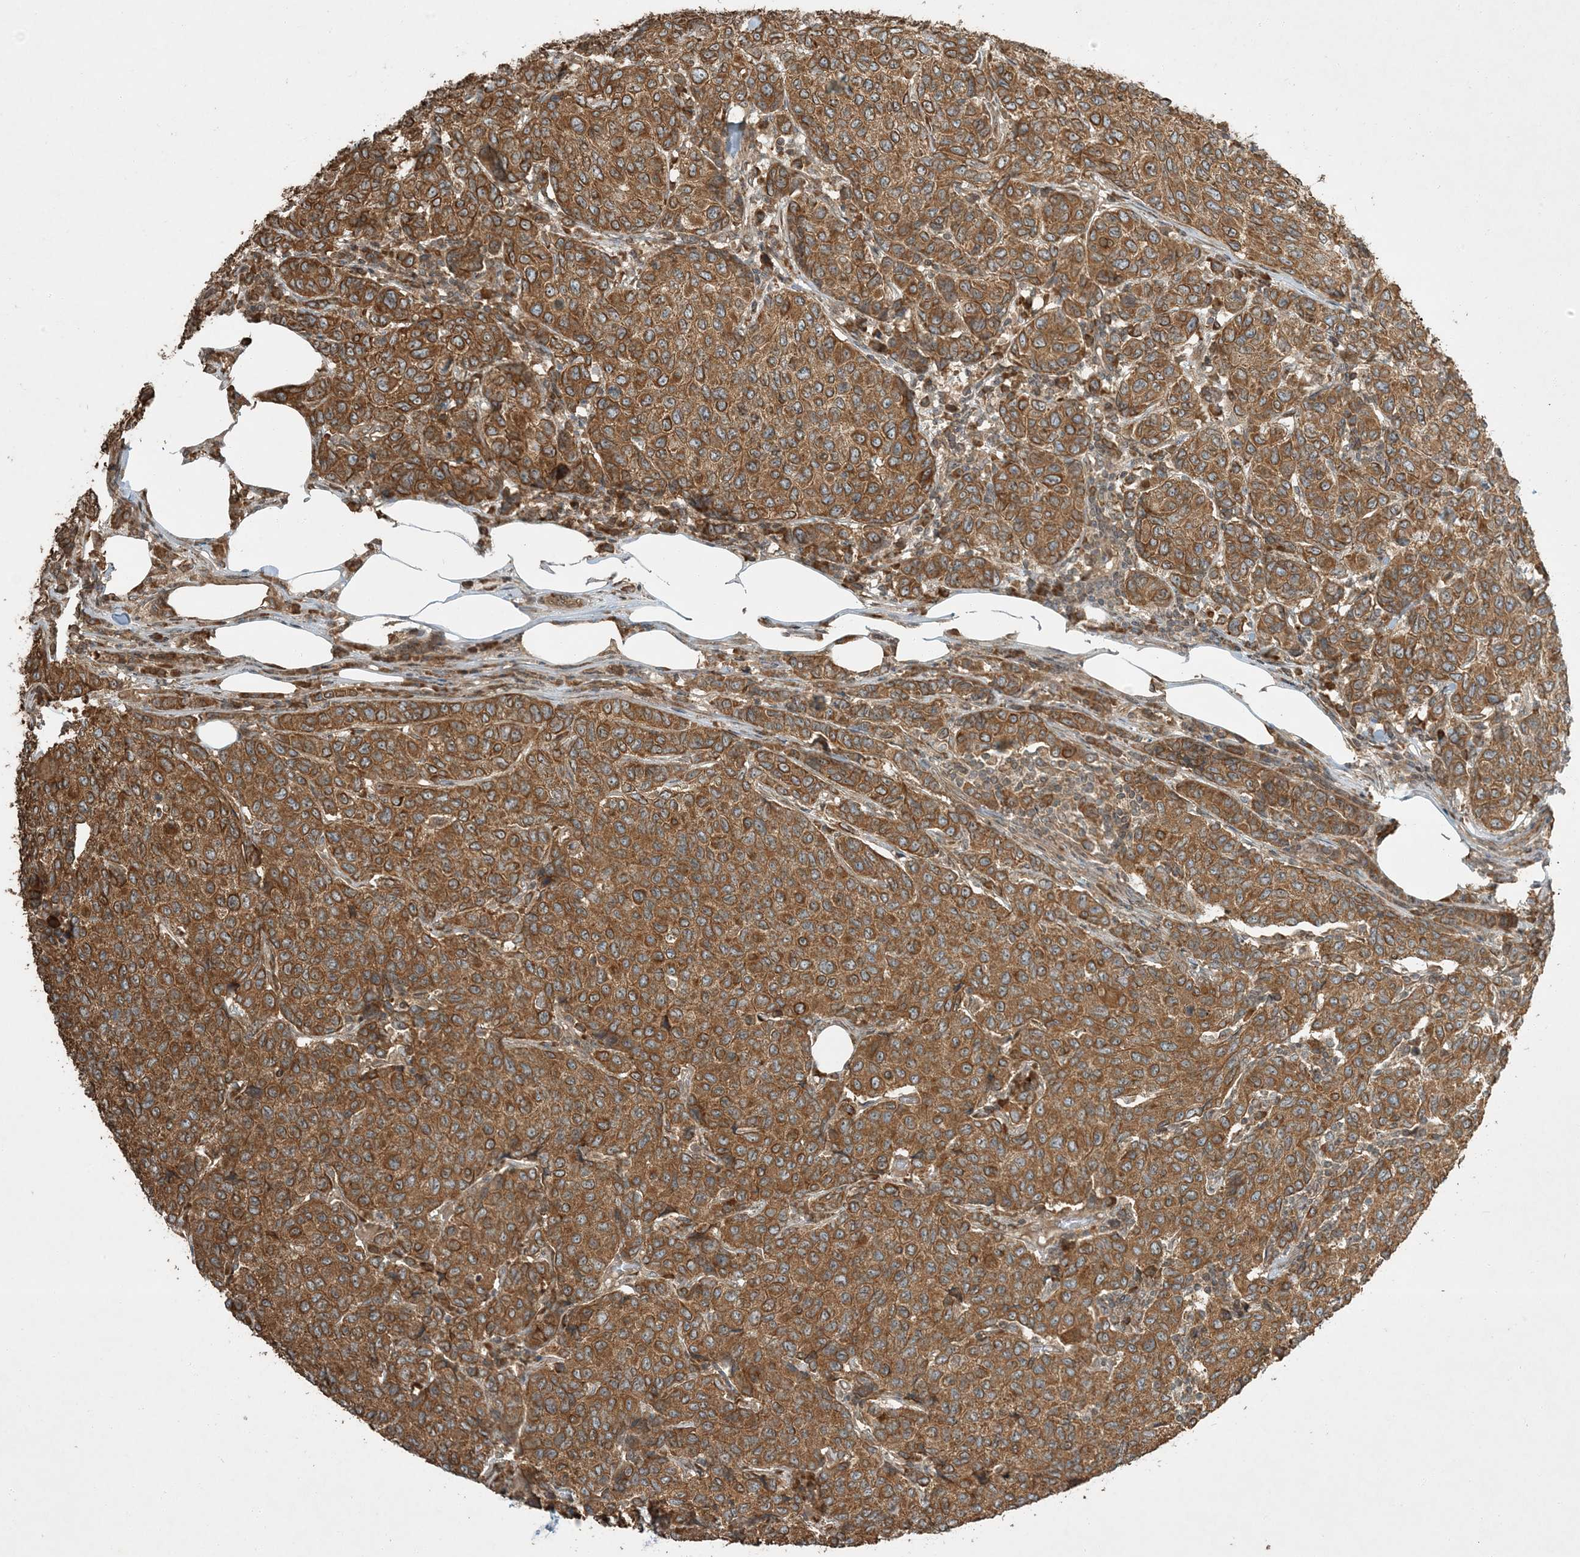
{"staining": {"intensity": "moderate", "quantity": ">75%", "location": "cytoplasmic/membranous"}, "tissue": "breast cancer", "cell_type": "Tumor cells", "image_type": "cancer", "snomed": [{"axis": "morphology", "description": "Duct carcinoma"}, {"axis": "topography", "description": "Breast"}], "caption": "Immunohistochemical staining of human invasive ductal carcinoma (breast) demonstrates medium levels of moderate cytoplasmic/membranous expression in approximately >75% of tumor cells.", "gene": "COMMD8", "patient": {"sex": "female", "age": 55}}